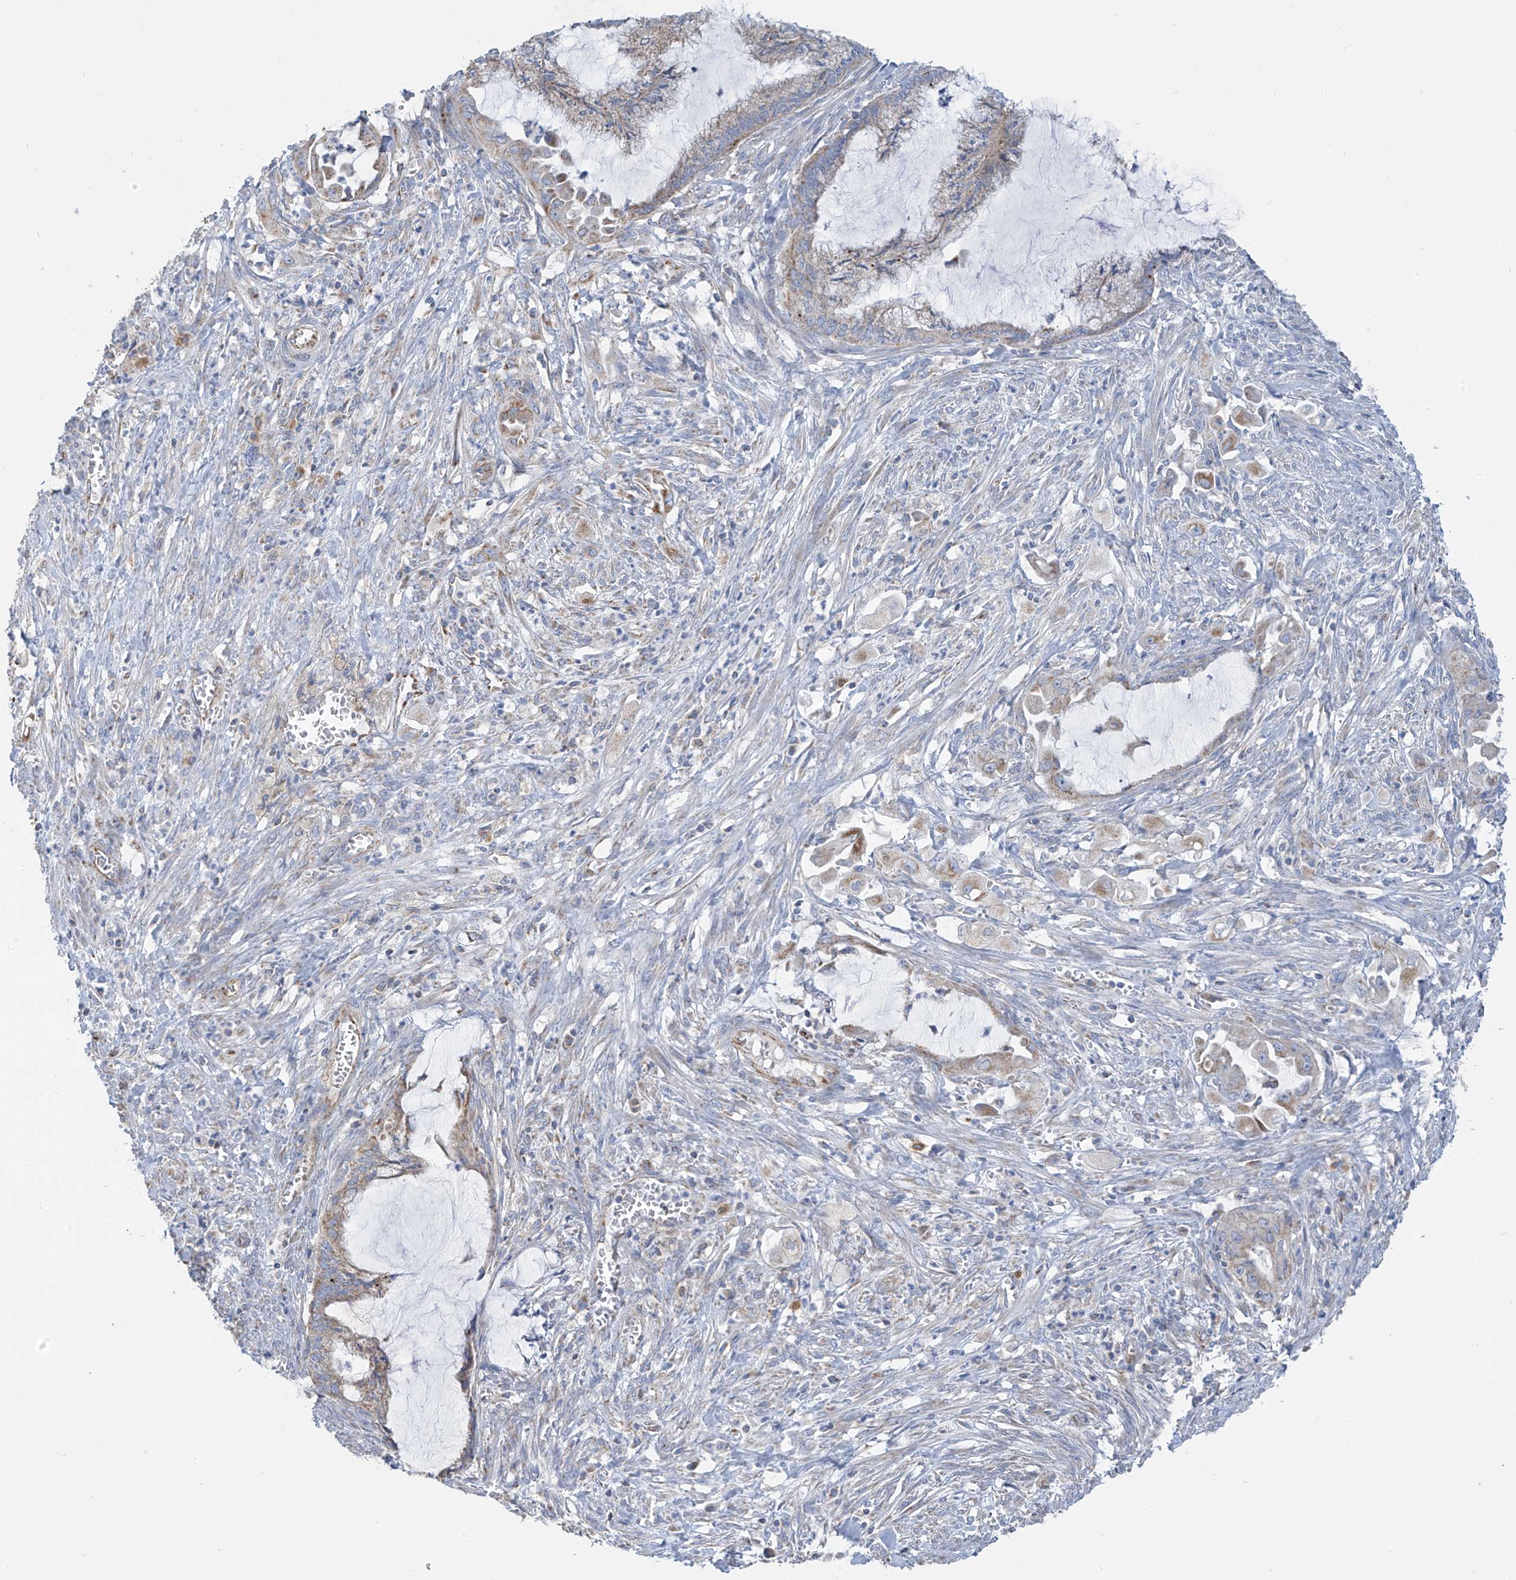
{"staining": {"intensity": "weak", "quantity": "25%-75%", "location": "cytoplasmic/membranous"}, "tissue": "endometrial cancer", "cell_type": "Tumor cells", "image_type": "cancer", "snomed": [{"axis": "morphology", "description": "Adenocarcinoma, NOS"}, {"axis": "topography", "description": "Endometrium"}], "caption": "A photomicrograph showing weak cytoplasmic/membranous expression in approximately 25%-75% of tumor cells in adenocarcinoma (endometrial), as visualized by brown immunohistochemical staining.", "gene": "PNPT1", "patient": {"sex": "female", "age": 86}}